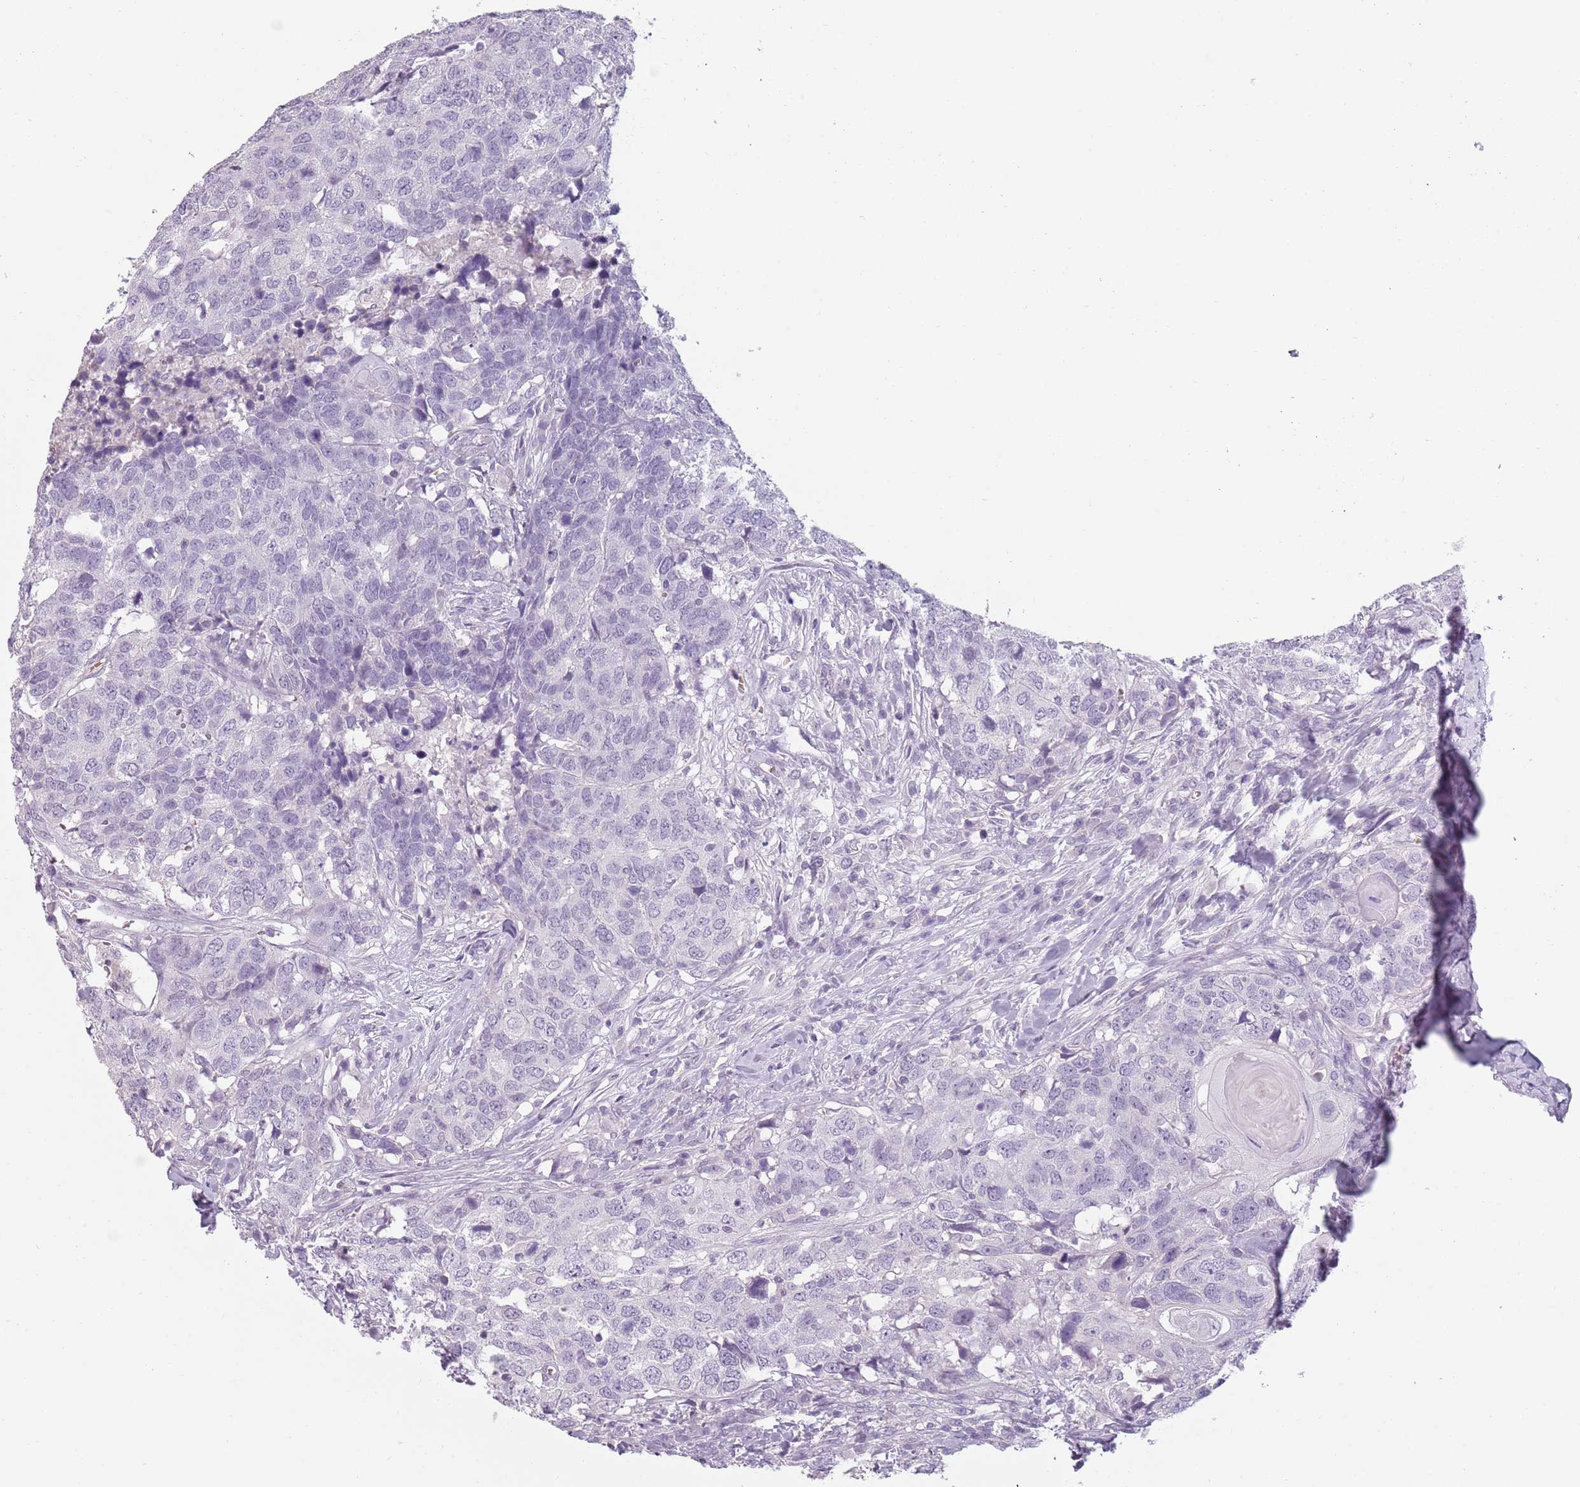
{"staining": {"intensity": "negative", "quantity": "none", "location": "none"}, "tissue": "head and neck cancer", "cell_type": "Tumor cells", "image_type": "cancer", "snomed": [{"axis": "morphology", "description": "Normal tissue, NOS"}, {"axis": "morphology", "description": "Squamous cell carcinoma, NOS"}, {"axis": "topography", "description": "Skeletal muscle"}, {"axis": "topography", "description": "Vascular tissue"}, {"axis": "topography", "description": "Peripheral nerve tissue"}, {"axis": "topography", "description": "Head-Neck"}], "caption": "The image displays no significant positivity in tumor cells of head and neck cancer (squamous cell carcinoma).", "gene": "PIEZO1", "patient": {"sex": "male", "age": 66}}